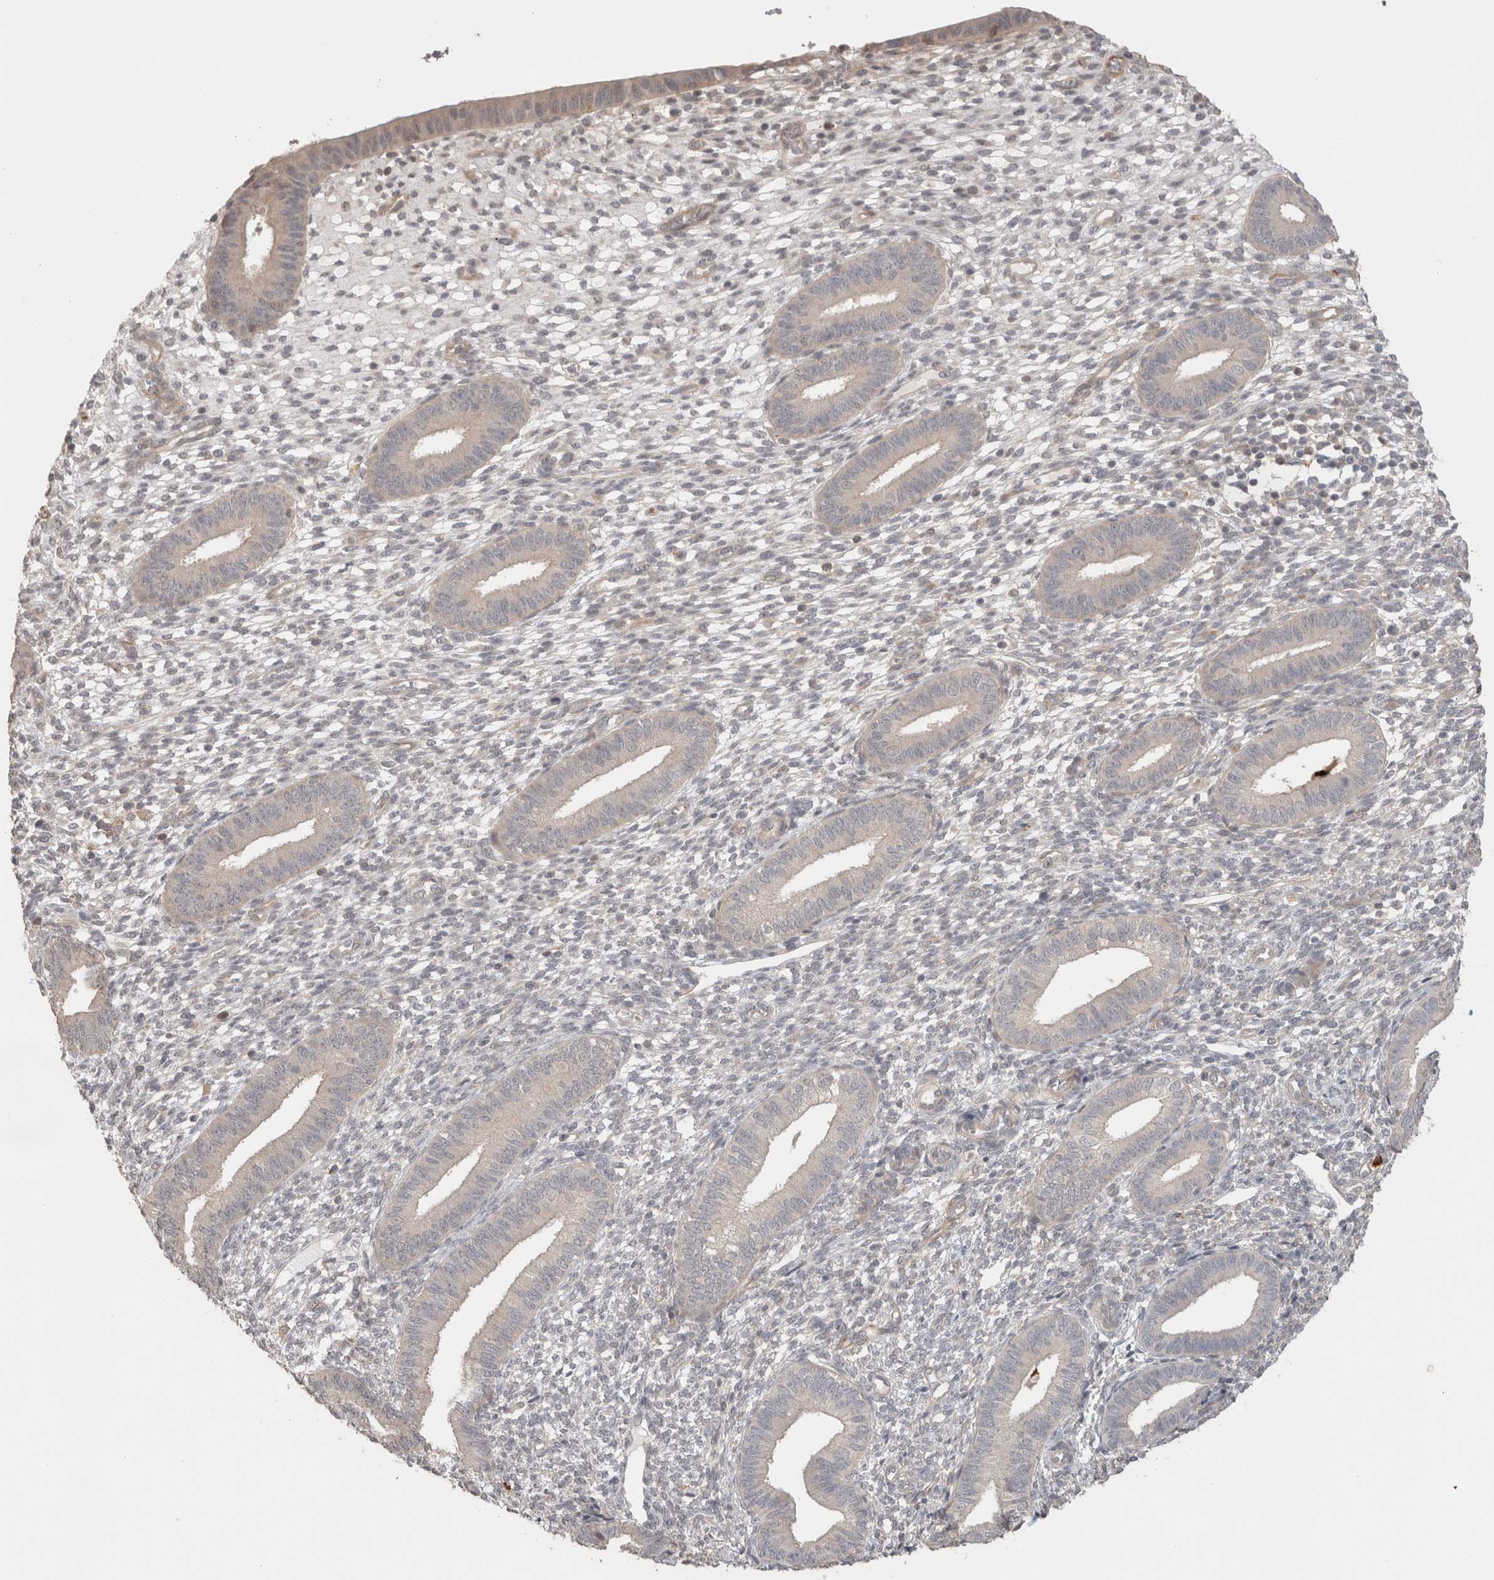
{"staining": {"intensity": "negative", "quantity": "none", "location": "none"}, "tissue": "endometrium", "cell_type": "Cells in endometrial stroma", "image_type": "normal", "snomed": [{"axis": "morphology", "description": "Normal tissue, NOS"}, {"axis": "topography", "description": "Endometrium"}], "caption": "A high-resolution histopathology image shows immunohistochemistry staining of benign endometrium, which reveals no significant positivity in cells in endometrial stroma. (DAB immunohistochemistry, high magnification).", "gene": "HSPG2", "patient": {"sex": "female", "age": 46}}